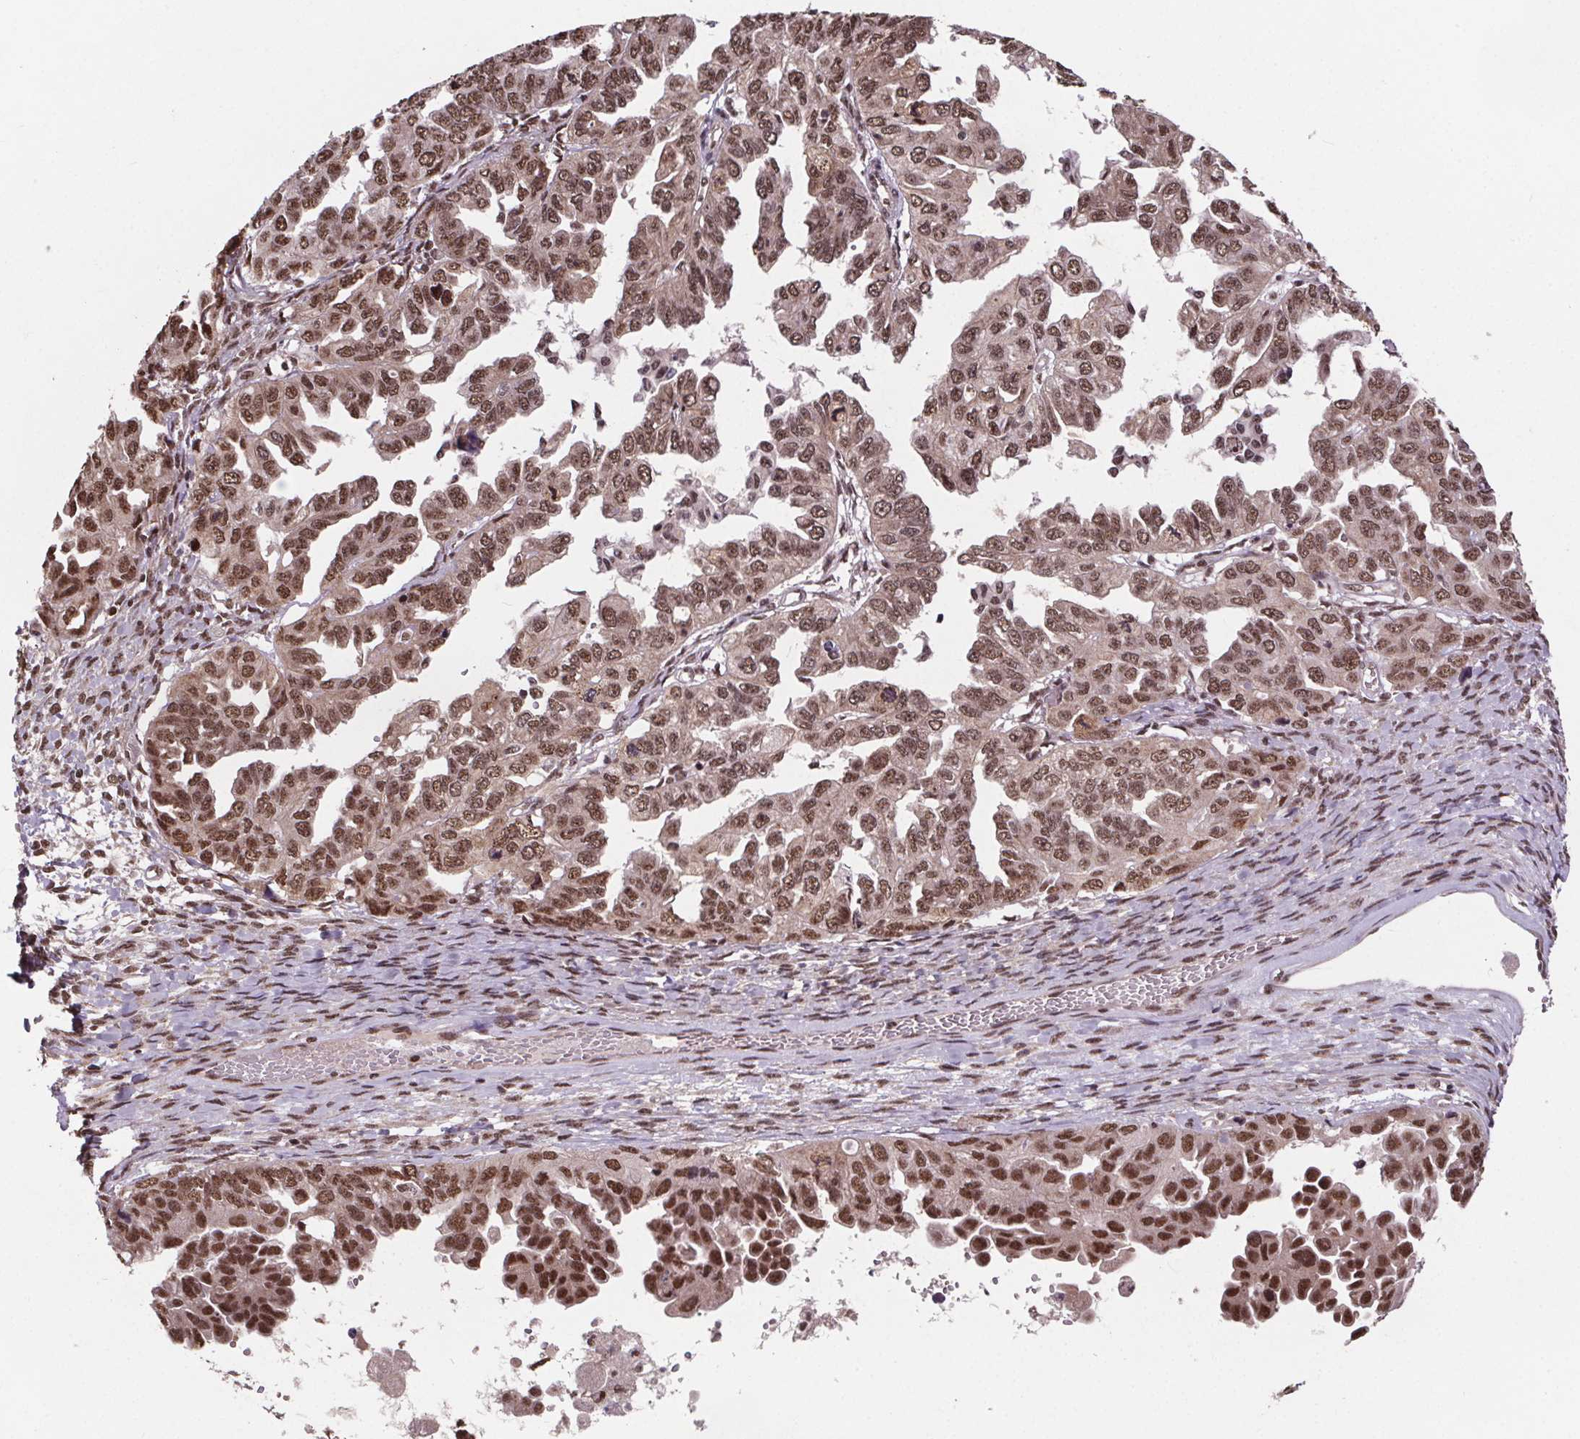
{"staining": {"intensity": "moderate", "quantity": ">75%", "location": "nuclear"}, "tissue": "ovarian cancer", "cell_type": "Tumor cells", "image_type": "cancer", "snomed": [{"axis": "morphology", "description": "Cystadenocarcinoma, serous, NOS"}, {"axis": "topography", "description": "Ovary"}], "caption": "Protein analysis of ovarian cancer (serous cystadenocarcinoma) tissue demonstrates moderate nuclear staining in about >75% of tumor cells. The staining was performed using DAB, with brown indicating positive protein expression. Nuclei are stained blue with hematoxylin.", "gene": "JARID2", "patient": {"sex": "female", "age": 53}}